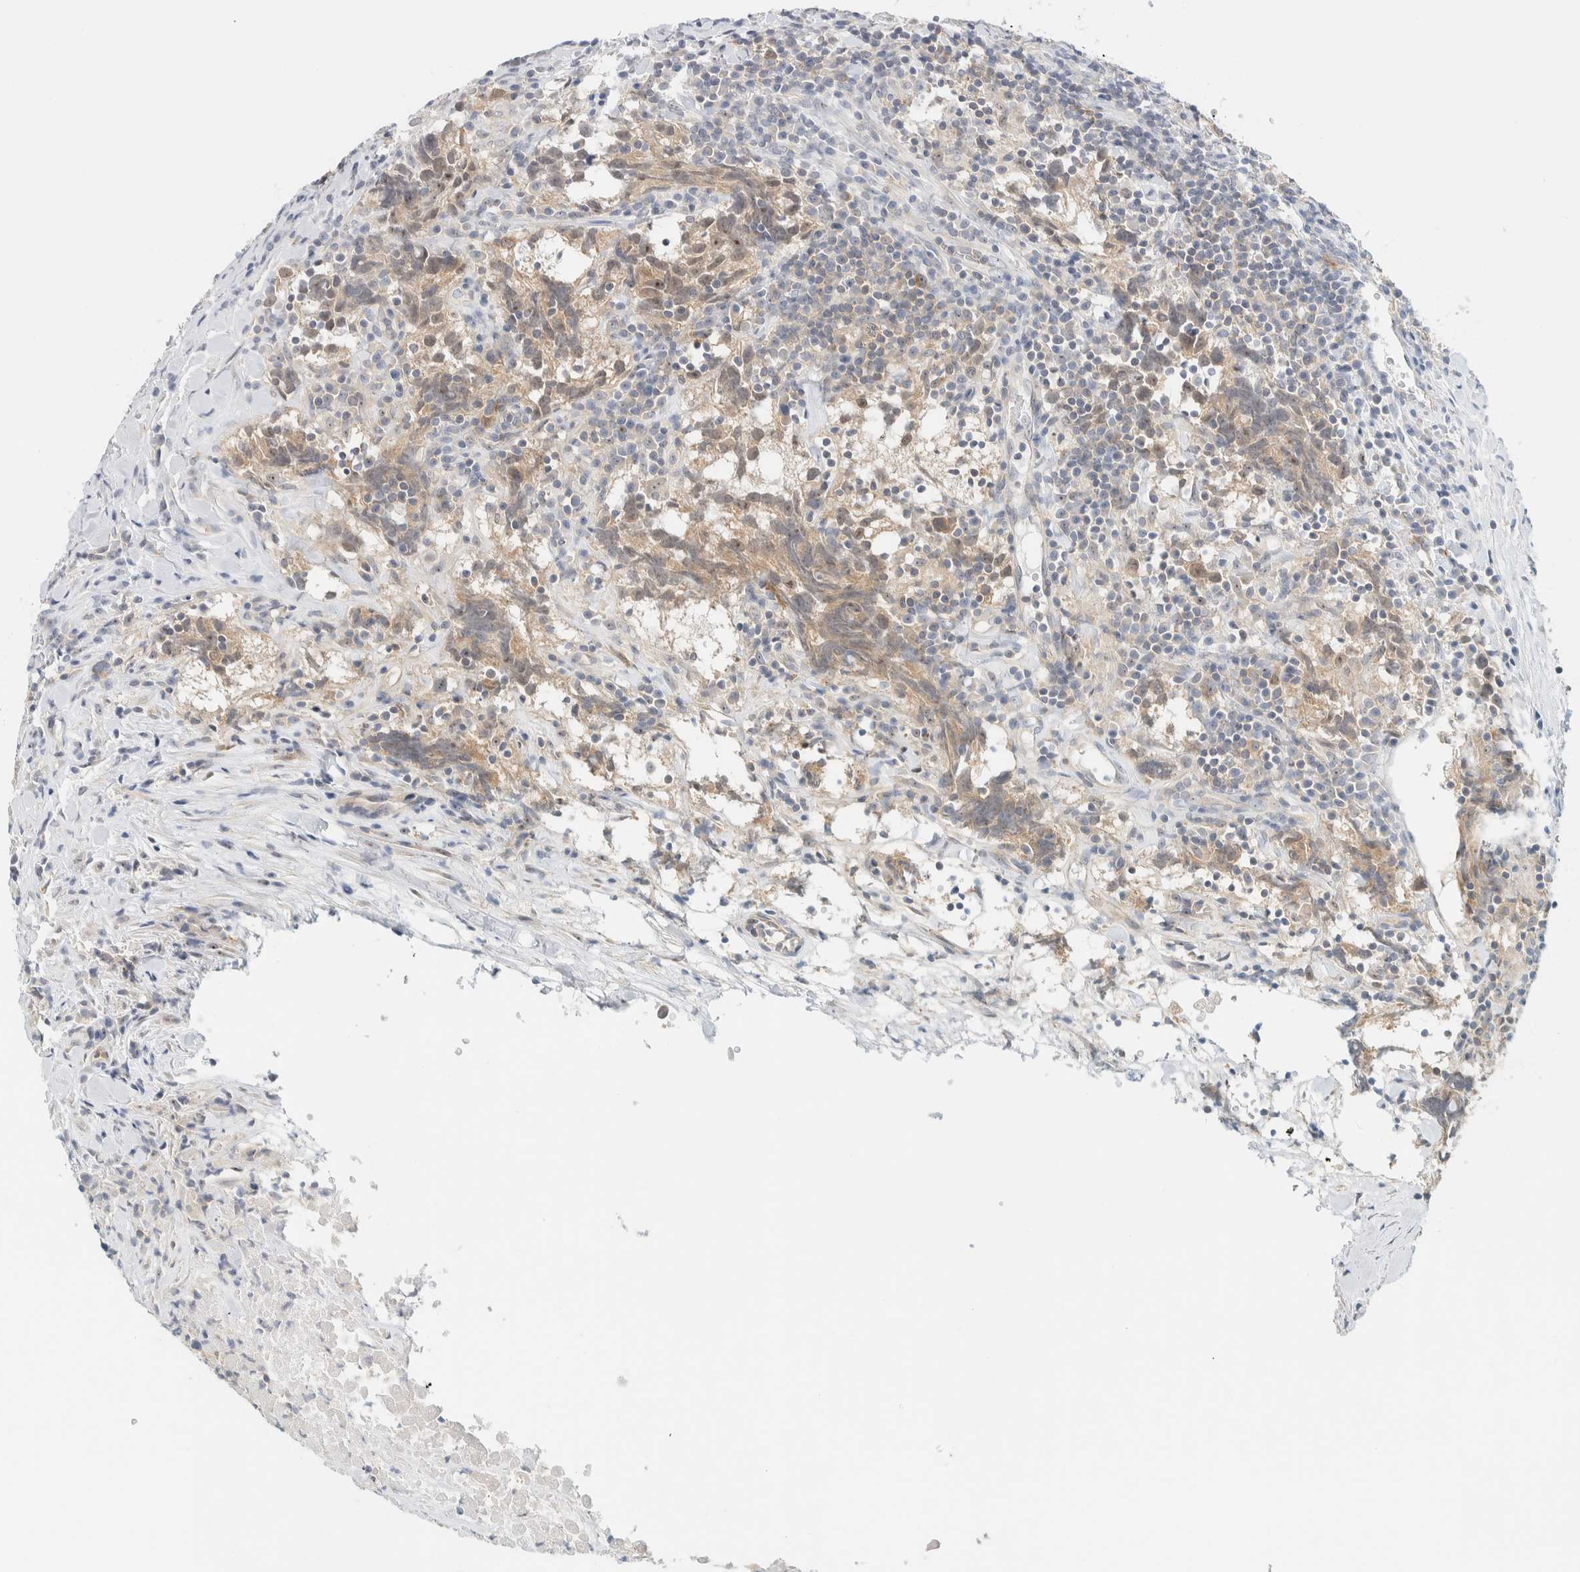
{"staining": {"intensity": "weak", "quantity": "25%-75%", "location": "cytoplasmic/membranous,nuclear"}, "tissue": "testis cancer", "cell_type": "Tumor cells", "image_type": "cancer", "snomed": [{"axis": "morphology", "description": "Seminoma, NOS"}, {"axis": "morphology", "description": "Carcinoma, Embryonal, NOS"}, {"axis": "topography", "description": "Testis"}], "caption": "Testis cancer (embryonal carcinoma) was stained to show a protein in brown. There is low levels of weak cytoplasmic/membranous and nuclear staining in about 25%-75% of tumor cells.", "gene": "NDE1", "patient": {"sex": "male", "age": 36}}